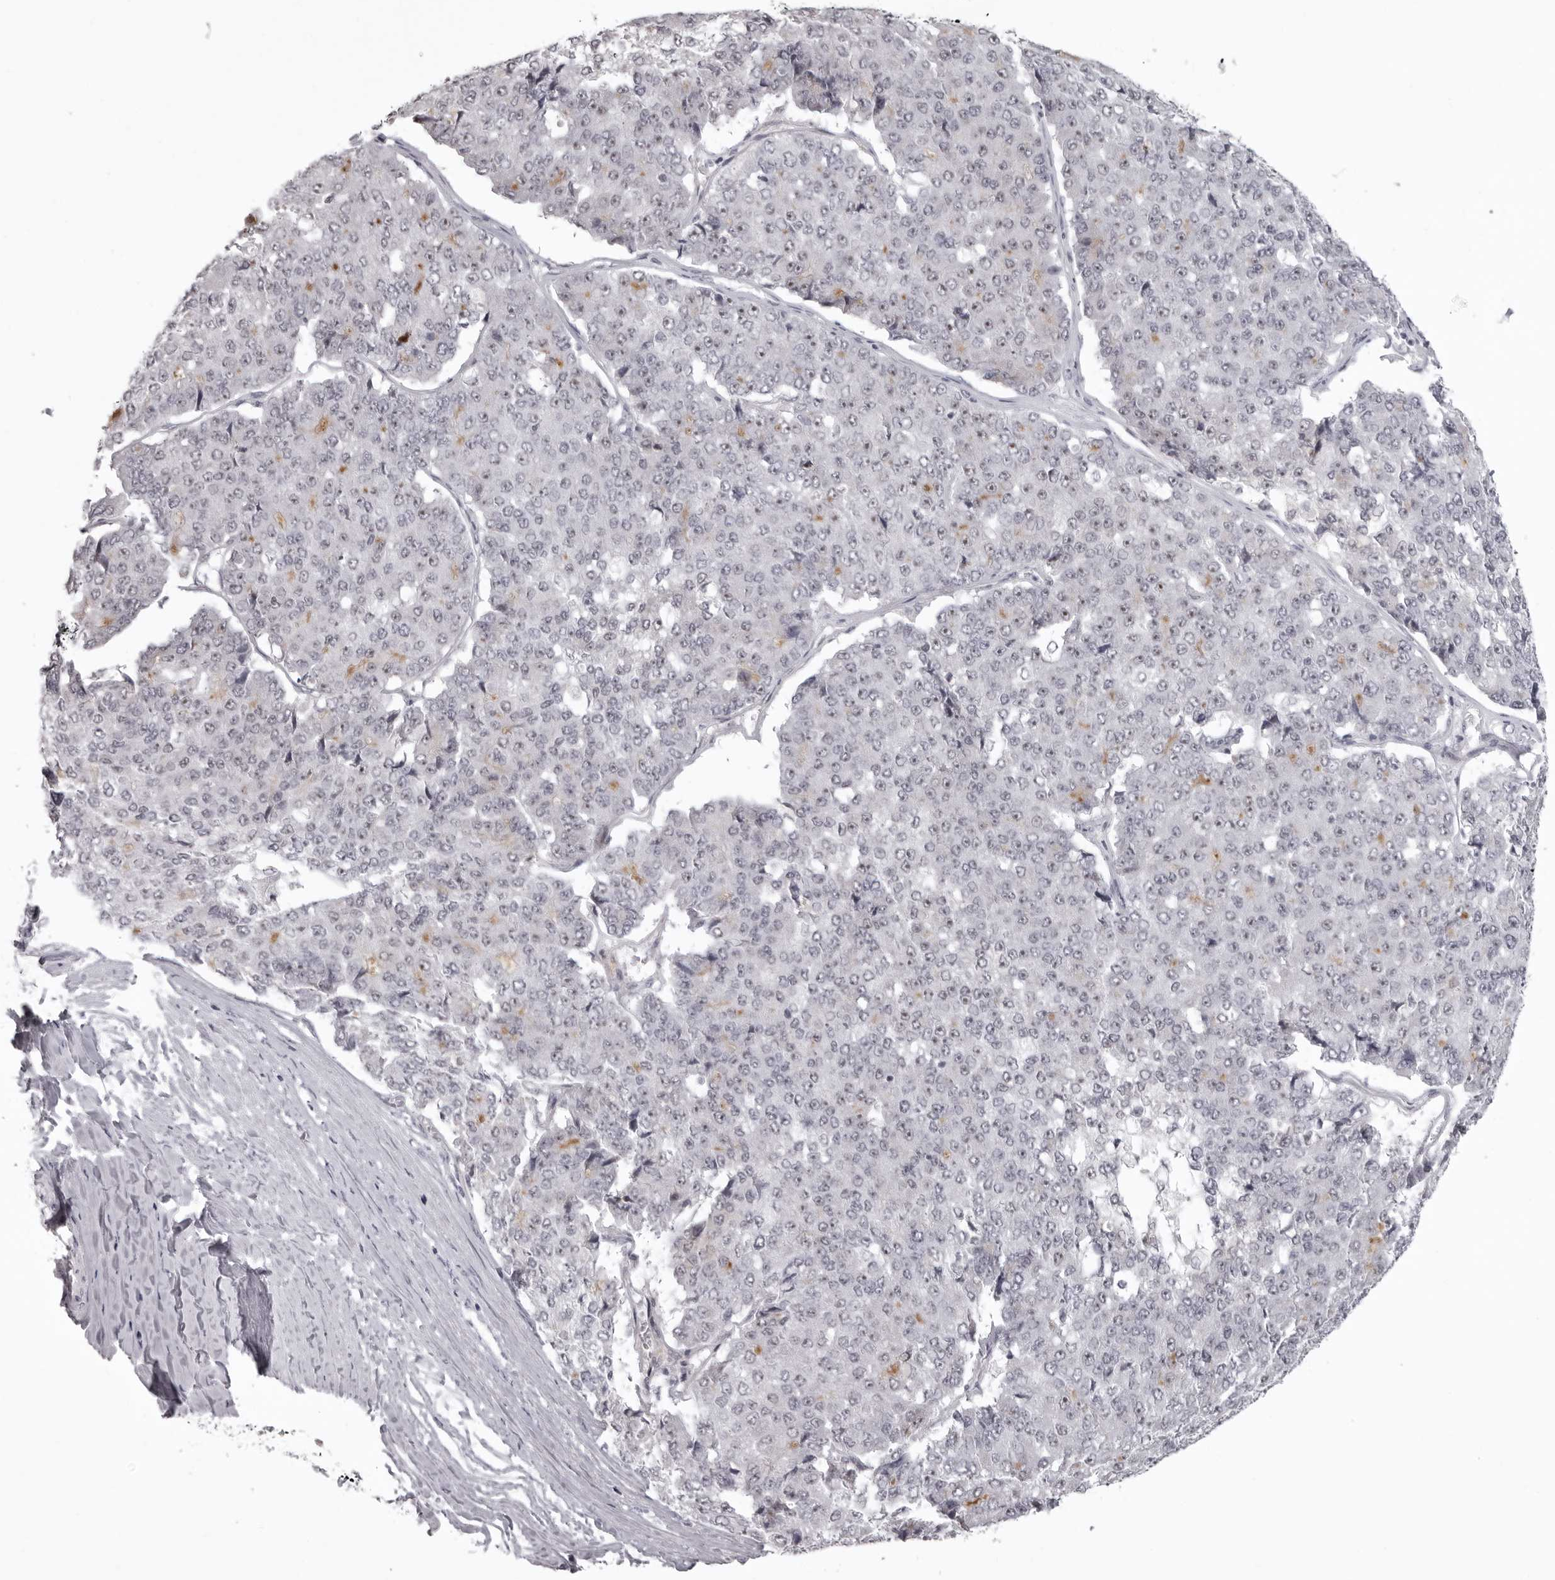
{"staining": {"intensity": "negative", "quantity": "none", "location": "none"}, "tissue": "pancreatic cancer", "cell_type": "Tumor cells", "image_type": "cancer", "snomed": [{"axis": "morphology", "description": "Adenocarcinoma, NOS"}, {"axis": "topography", "description": "Pancreas"}], "caption": "DAB (3,3'-diaminobenzidine) immunohistochemical staining of adenocarcinoma (pancreatic) displays no significant staining in tumor cells. (Brightfield microscopy of DAB (3,3'-diaminobenzidine) IHC at high magnification).", "gene": "HELZ", "patient": {"sex": "male", "age": 50}}